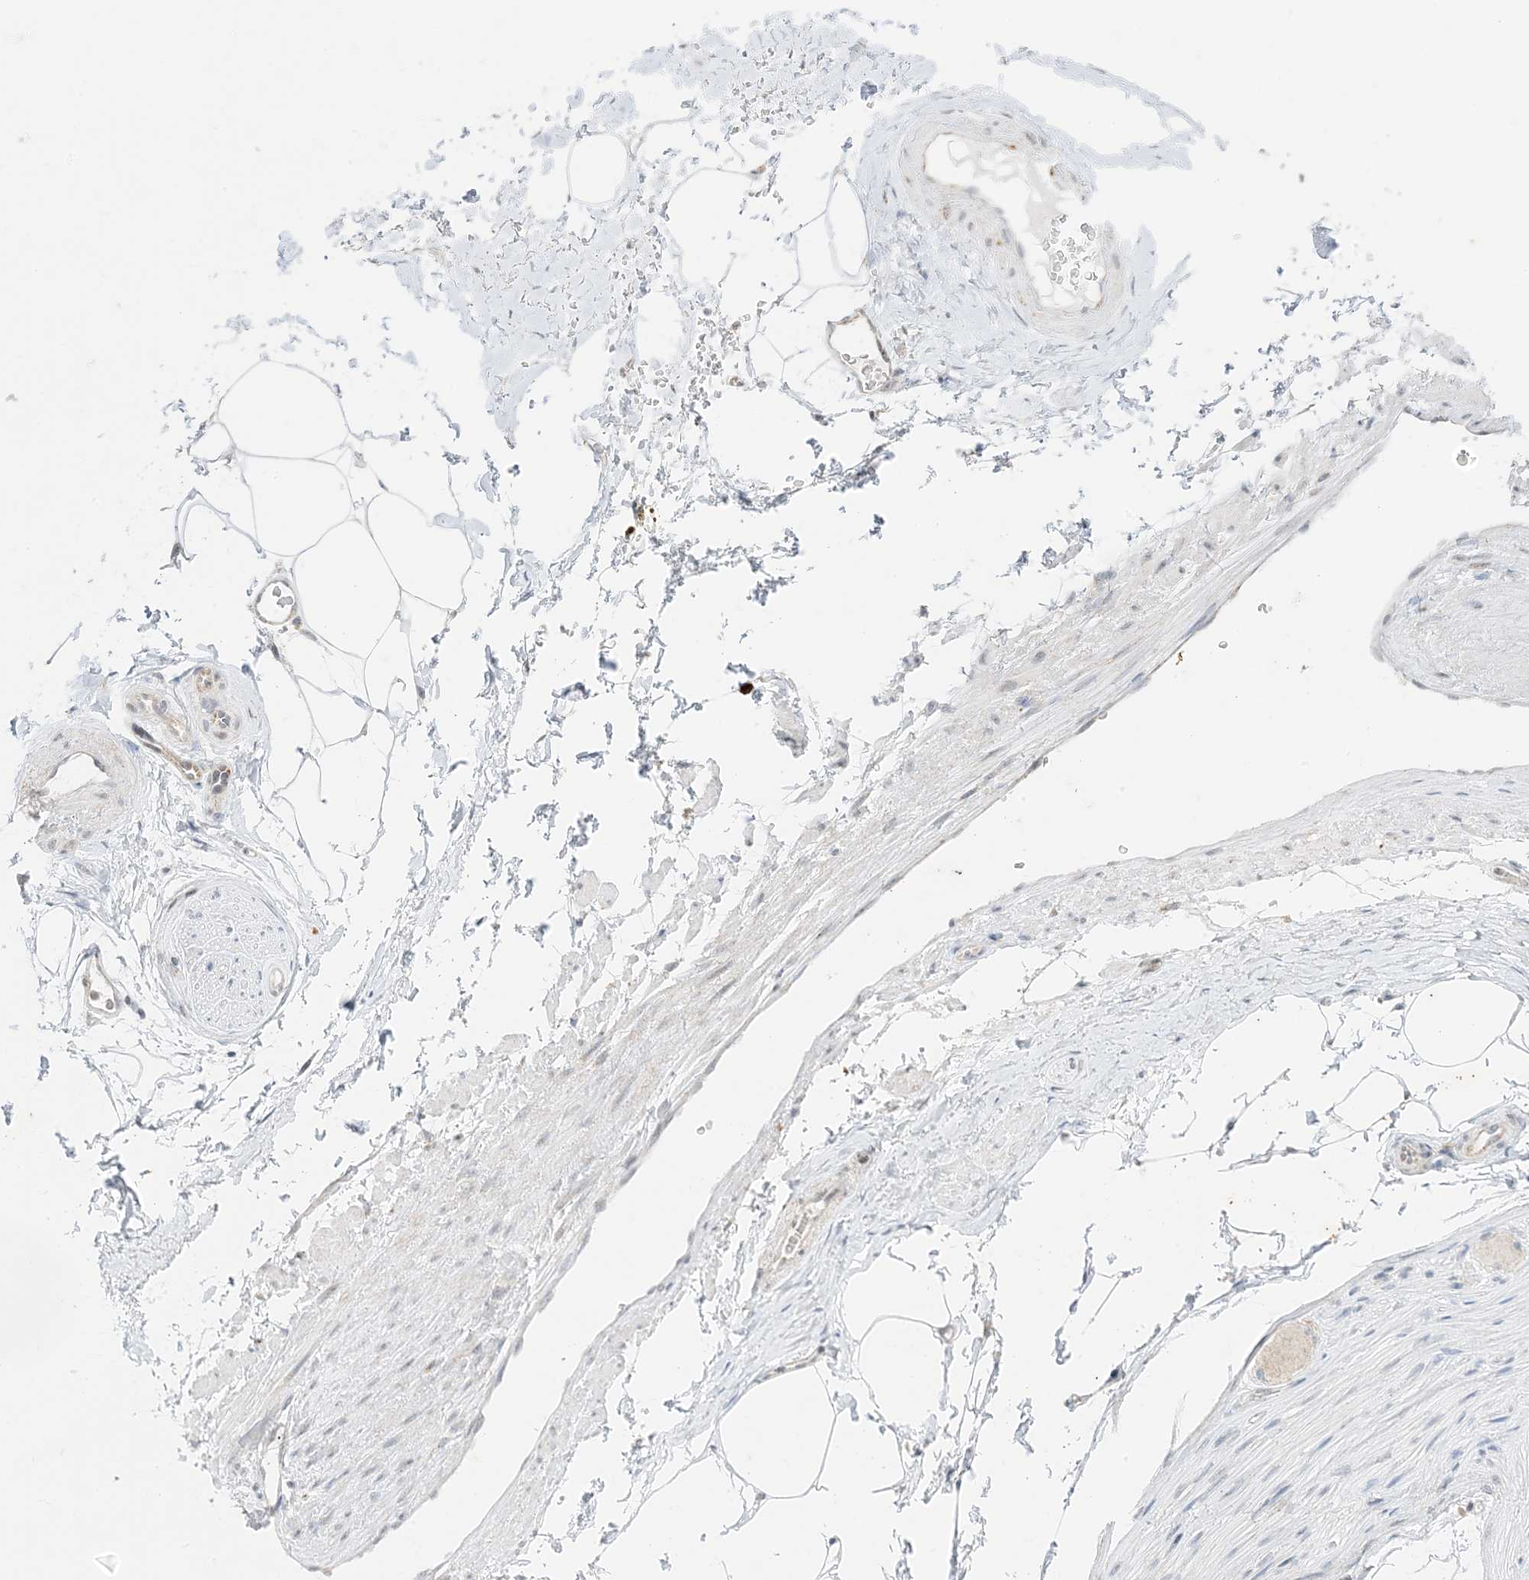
{"staining": {"intensity": "negative", "quantity": "none", "location": "none"}, "tissue": "adipose tissue", "cell_type": "Adipocytes", "image_type": "normal", "snomed": [{"axis": "morphology", "description": "Normal tissue, NOS"}, {"axis": "morphology", "description": "Adenocarcinoma, Low grade"}, {"axis": "topography", "description": "Prostate"}, {"axis": "topography", "description": "Peripheral nerve tissue"}], "caption": "Immunohistochemistry image of normal human adipose tissue stained for a protein (brown), which reveals no staining in adipocytes.", "gene": "RAC1", "patient": {"sex": "male", "age": 63}}